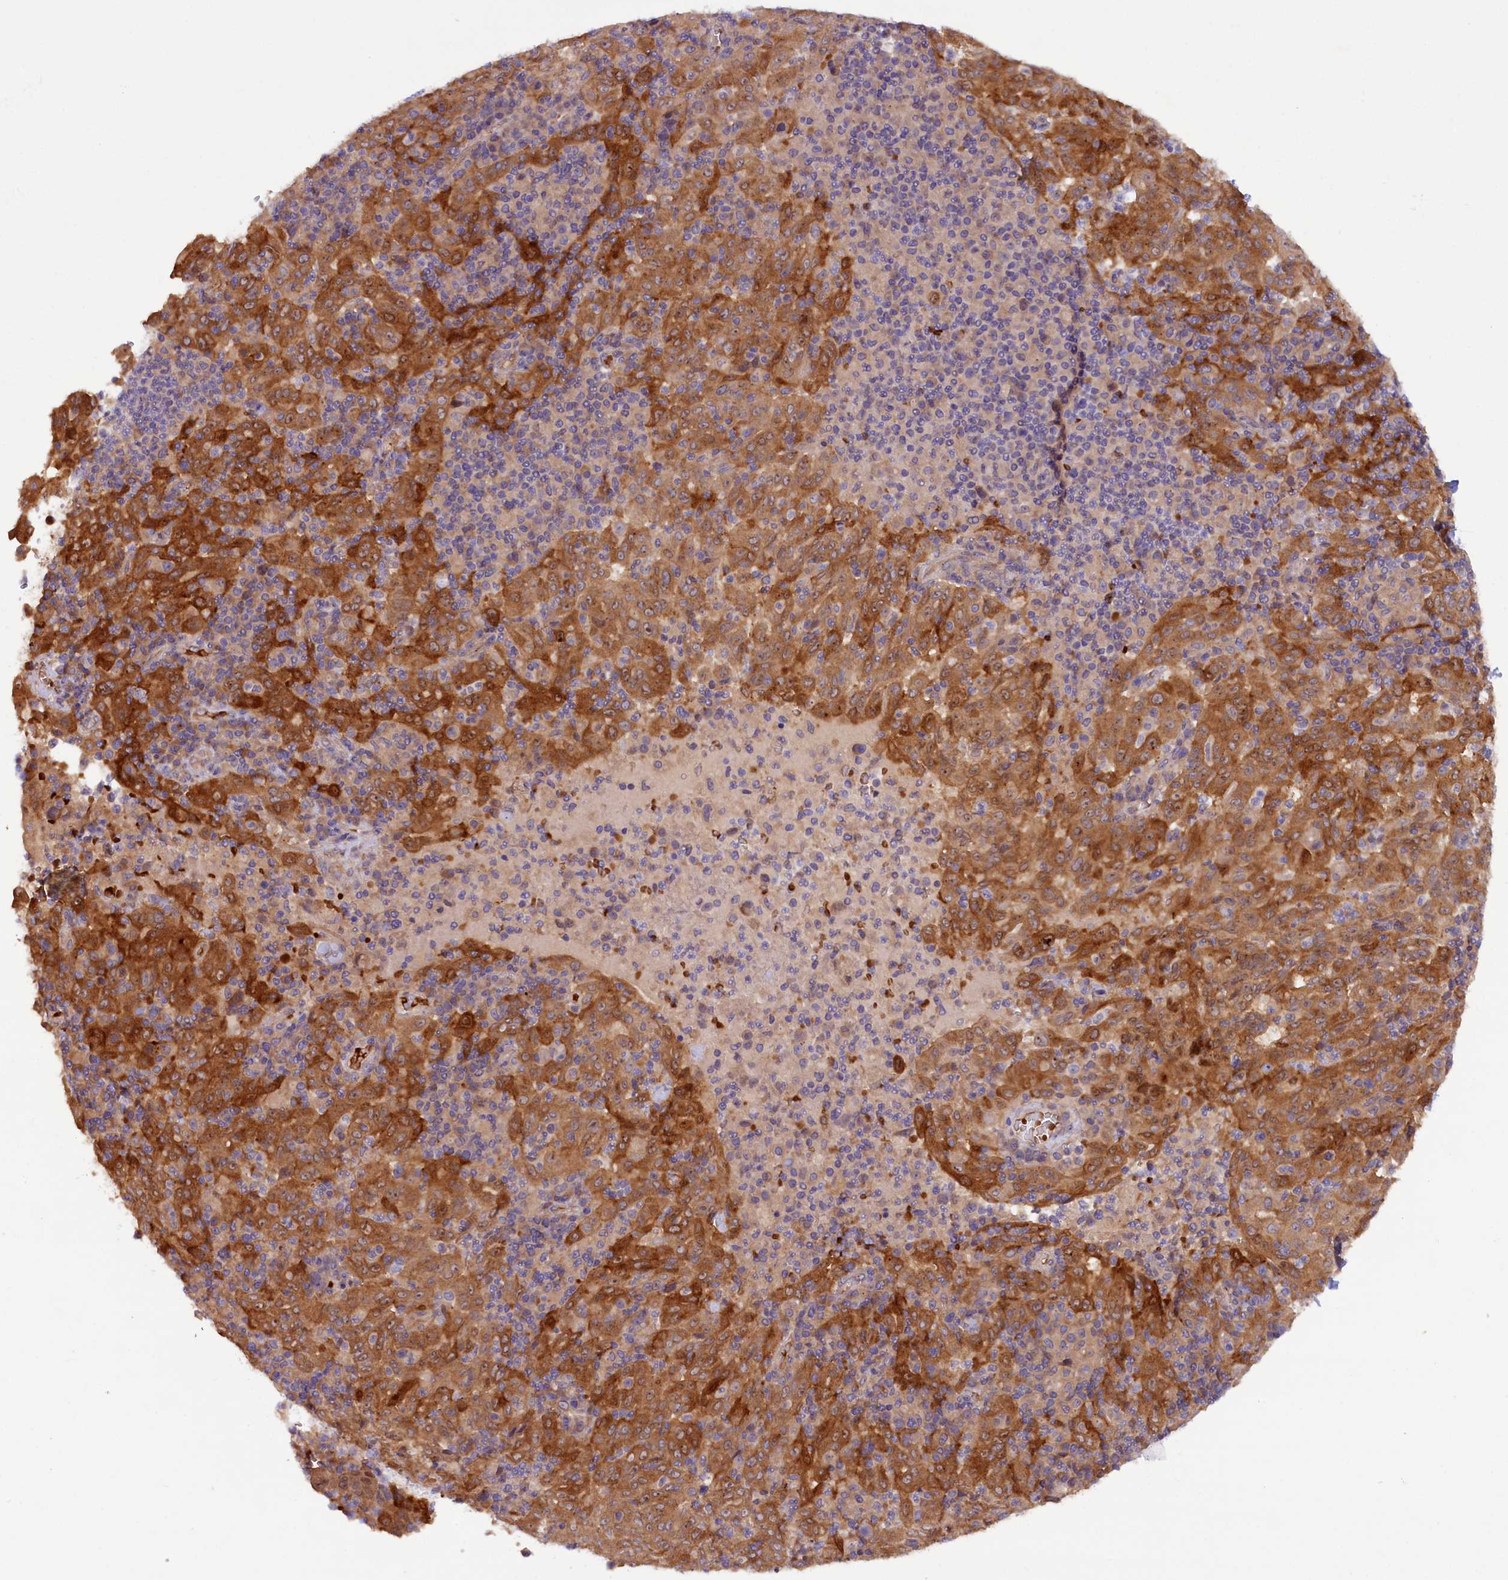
{"staining": {"intensity": "strong", "quantity": ">75%", "location": "cytoplasmic/membranous"}, "tissue": "pancreatic cancer", "cell_type": "Tumor cells", "image_type": "cancer", "snomed": [{"axis": "morphology", "description": "Adenocarcinoma, NOS"}, {"axis": "topography", "description": "Pancreas"}], "caption": "This image demonstrates pancreatic cancer stained with IHC to label a protein in brown. The cytoplasmic/membranous of tumor cells show strong positivity for the protein. Nuclei are counter-stained blue.", "gene": "CCDC9B", "patient": {"sex": "male", "age": 63}}